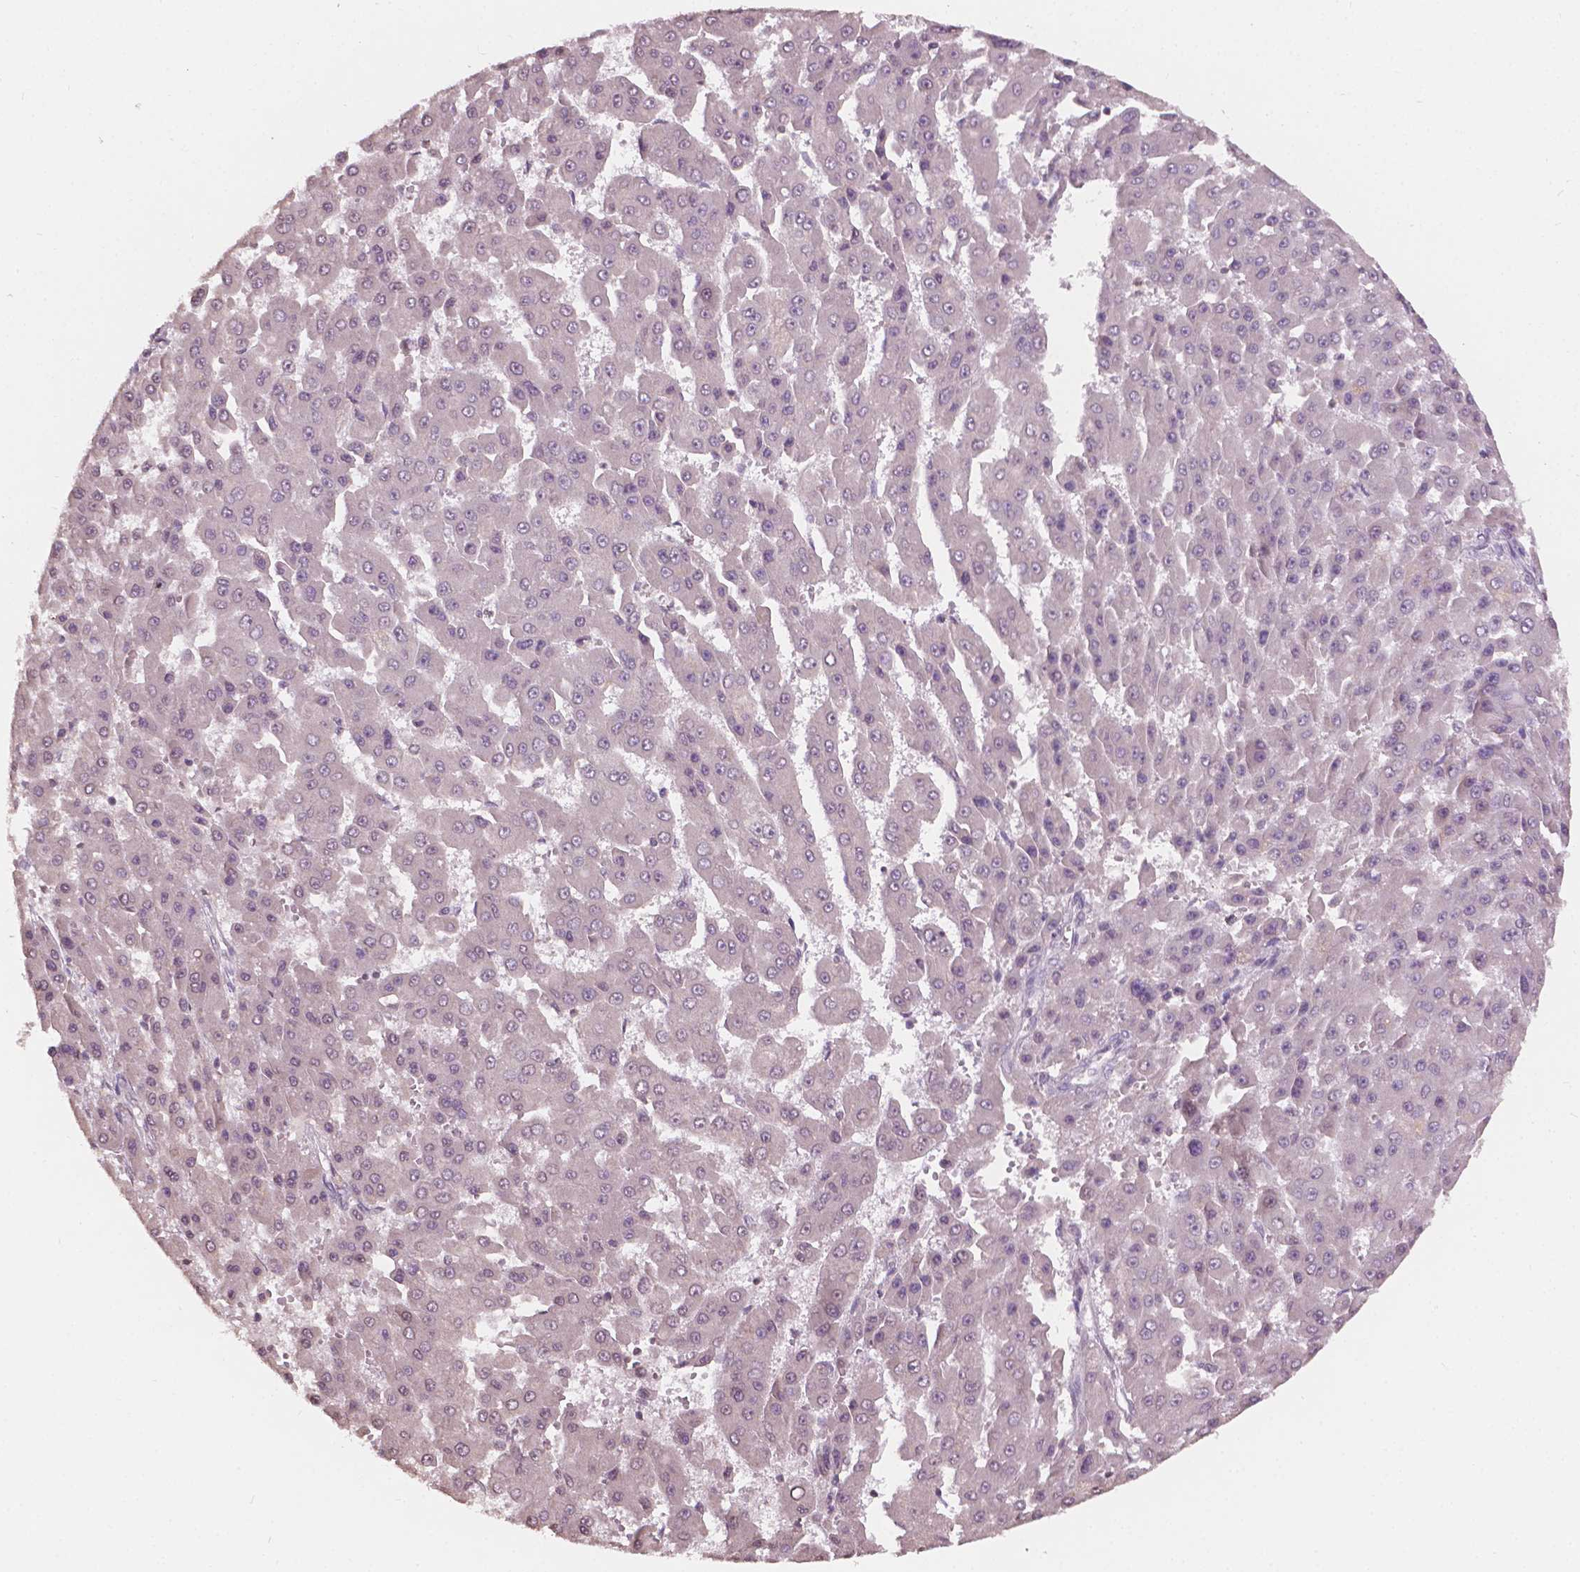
{"staining": {"intensity": "negative", "quantity": "none", "location": "none"}, "tissue": "liver cancer", "cell_type": "Tumor cells", "image_type": "cancer", "snomed": [{"axis": "morphology", "description": "Carcinoma, Hepatocellular, NOS"}, {"axis": "topography", "description": "Liver"}], "caption": "A histopathology image of liver hepatocellular carcinoma stained for a protein reveals no brown staining in tumor cells. (DAB IHC with hematoxylin counter stain).", "gene": "NOS1AP", "patient": {"sex": "male", "age": 78}}